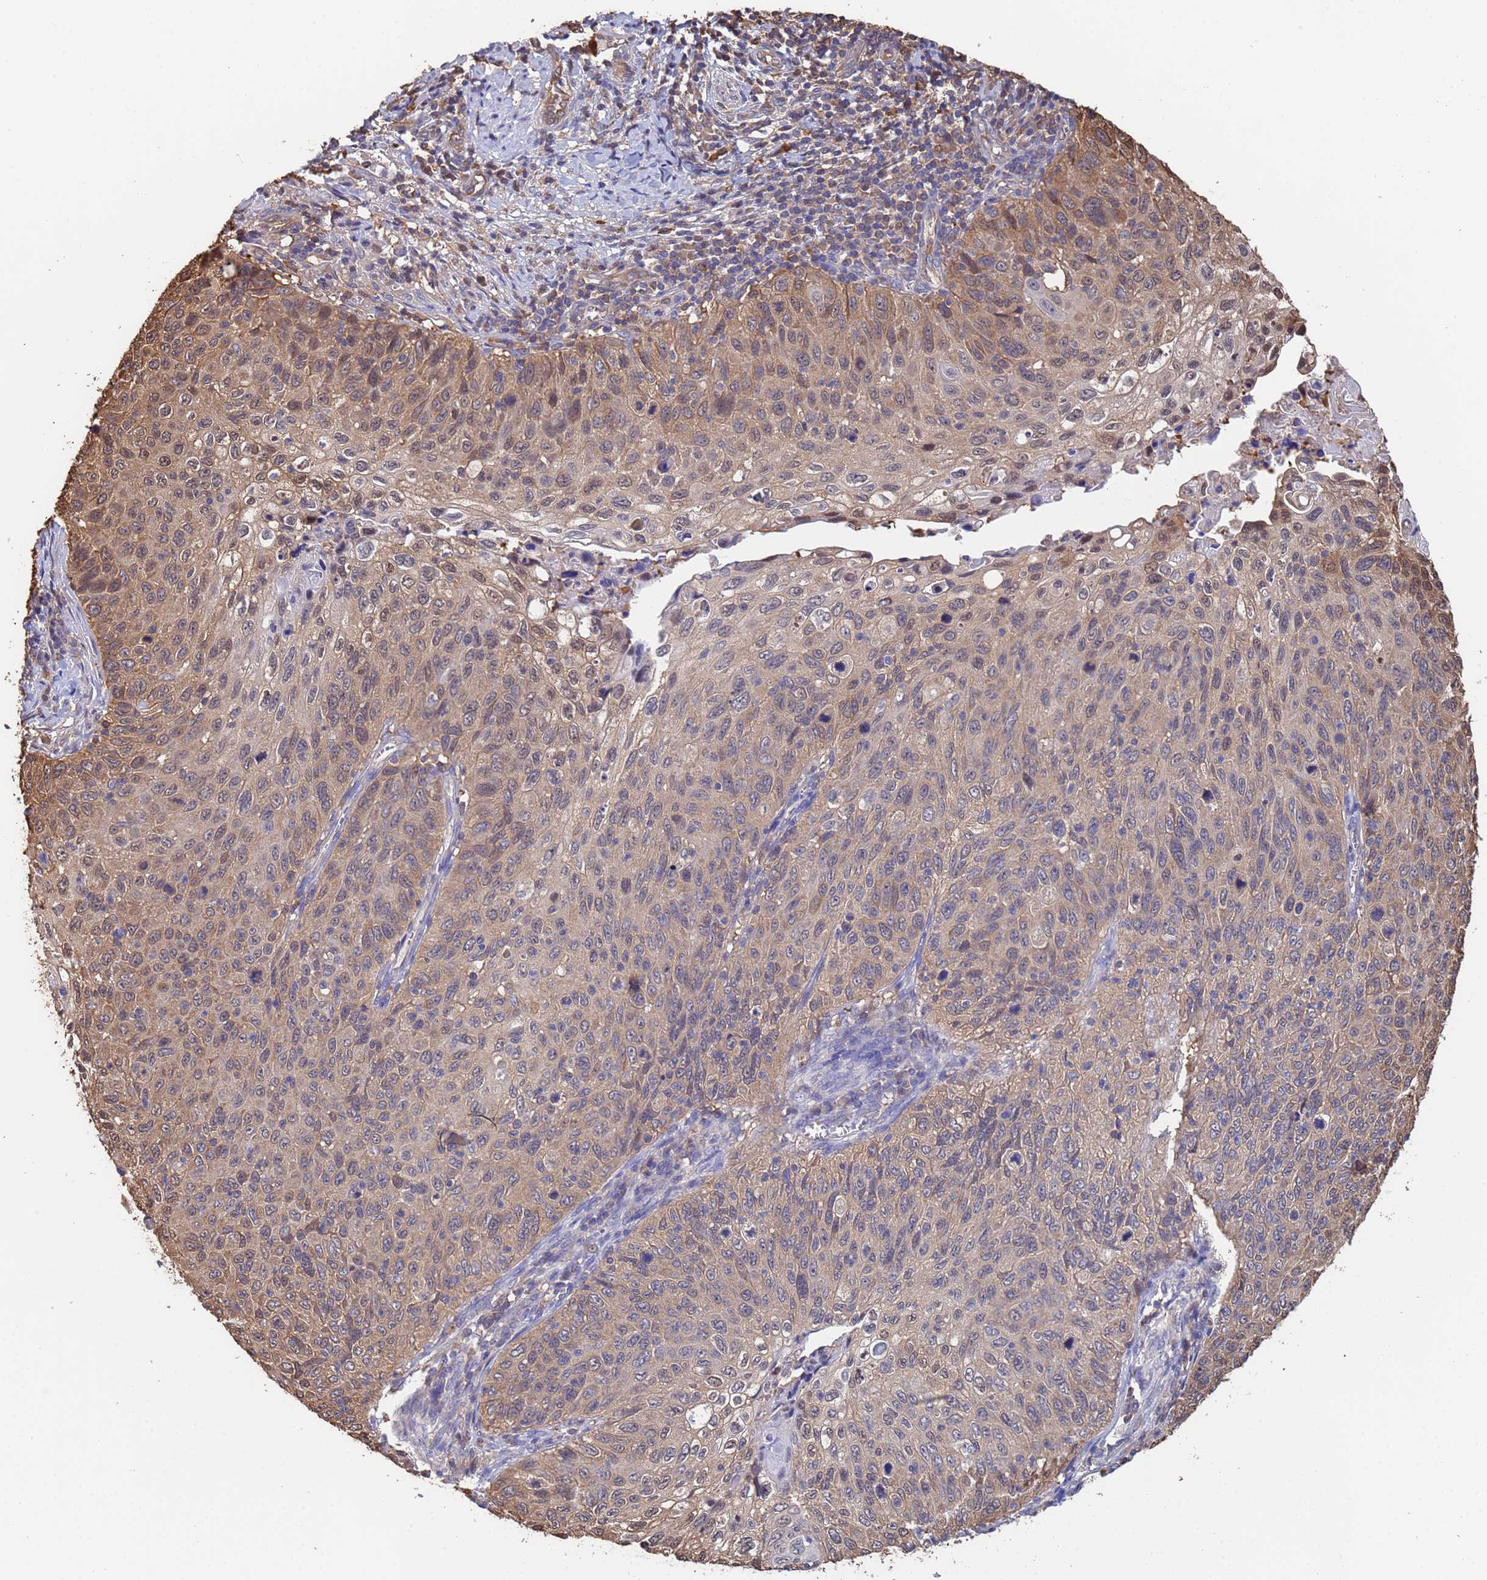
{"staining": {"intensity": "moderate", "quantity": "25%-75%", "location": "cytoplasmic/membranous,nuclear"}, "tissue": "cervical cancer", "cell_type": "Tumor cells", "image_type": "cancer", "snomed": [{"axis": "morphology", "description": "Squamous cell carcinoma, NOS"}, {"axis": "topography", "description": "Cervix"}], "caption": "The photomicrograph shows immunohistochemical staining of cervical cancer. There is moderate cytoplasmic/membranous and nuclear positivity is present in about 25%-75% of tumor cells. The staining was performed using DAB (3,3'-diaminobenzidine) to visualize the protein expression in brown, while the nuclei were stained in blue with hematoxylin (Magnification: 20x).", "gene": "FAM25A", "patient": {"sex": "female", "age": 70}}